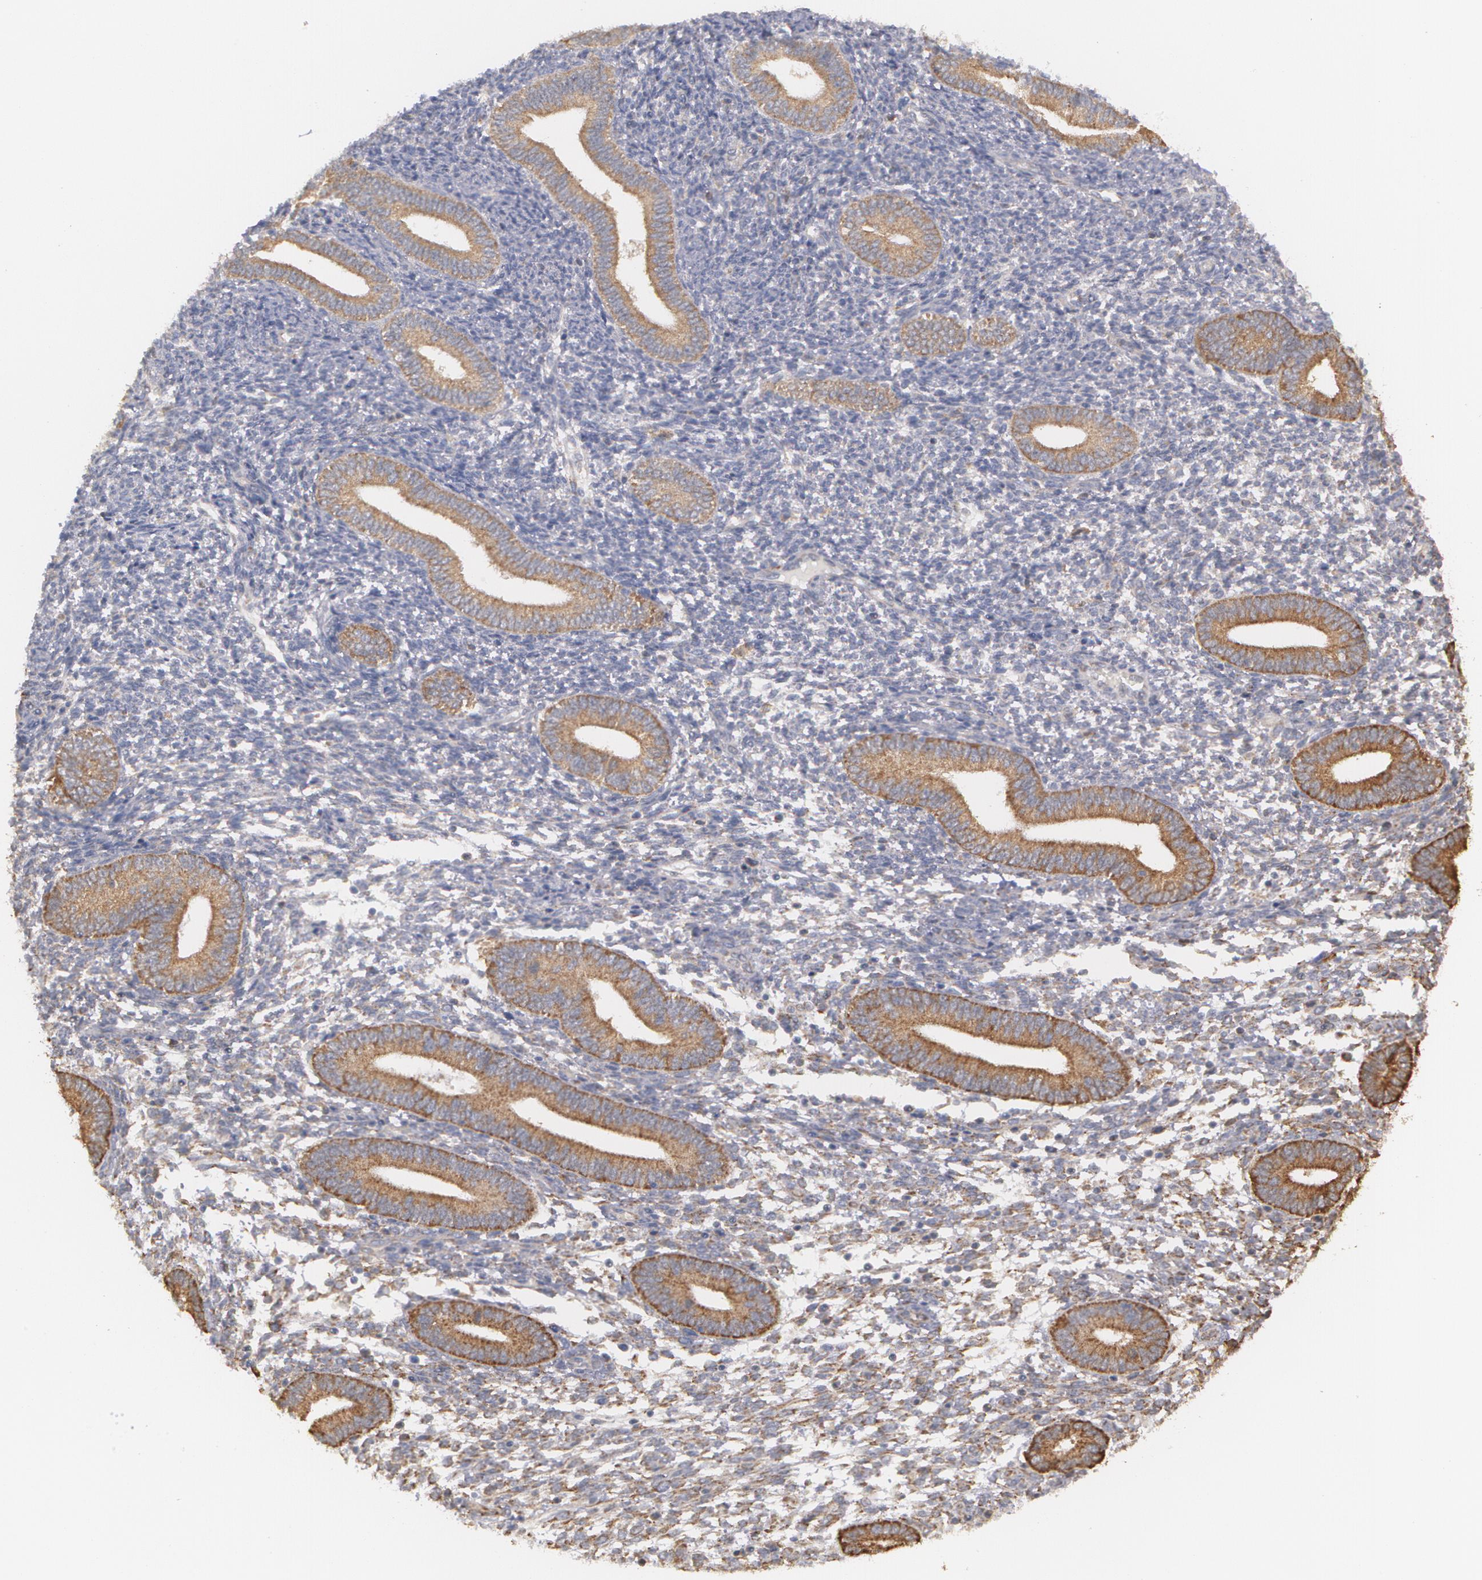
{"staining": {"intensity": "moderate", "quantity": "25%-75%", "location": "cytoplasmic/membranous"}, "tissue": "endometrium", "cell_type": "Cells in endometrial stroma", "image_type": "normal", "snomed": [{"axis": "morphology", "description": "Normal tissue, NOS"}, {"axis": "topography", "description": "Endometrium"}], "caption": "IHC histopathology image of normal endometrium stained for a protein (brown), which displays medium levels of moderate cytoplasmic/membranous expression in approximately 25%-75% of cells in endometrial stroma.", "gene": "MTHFD1", "patient": {"sex": "female", "age": 35}}